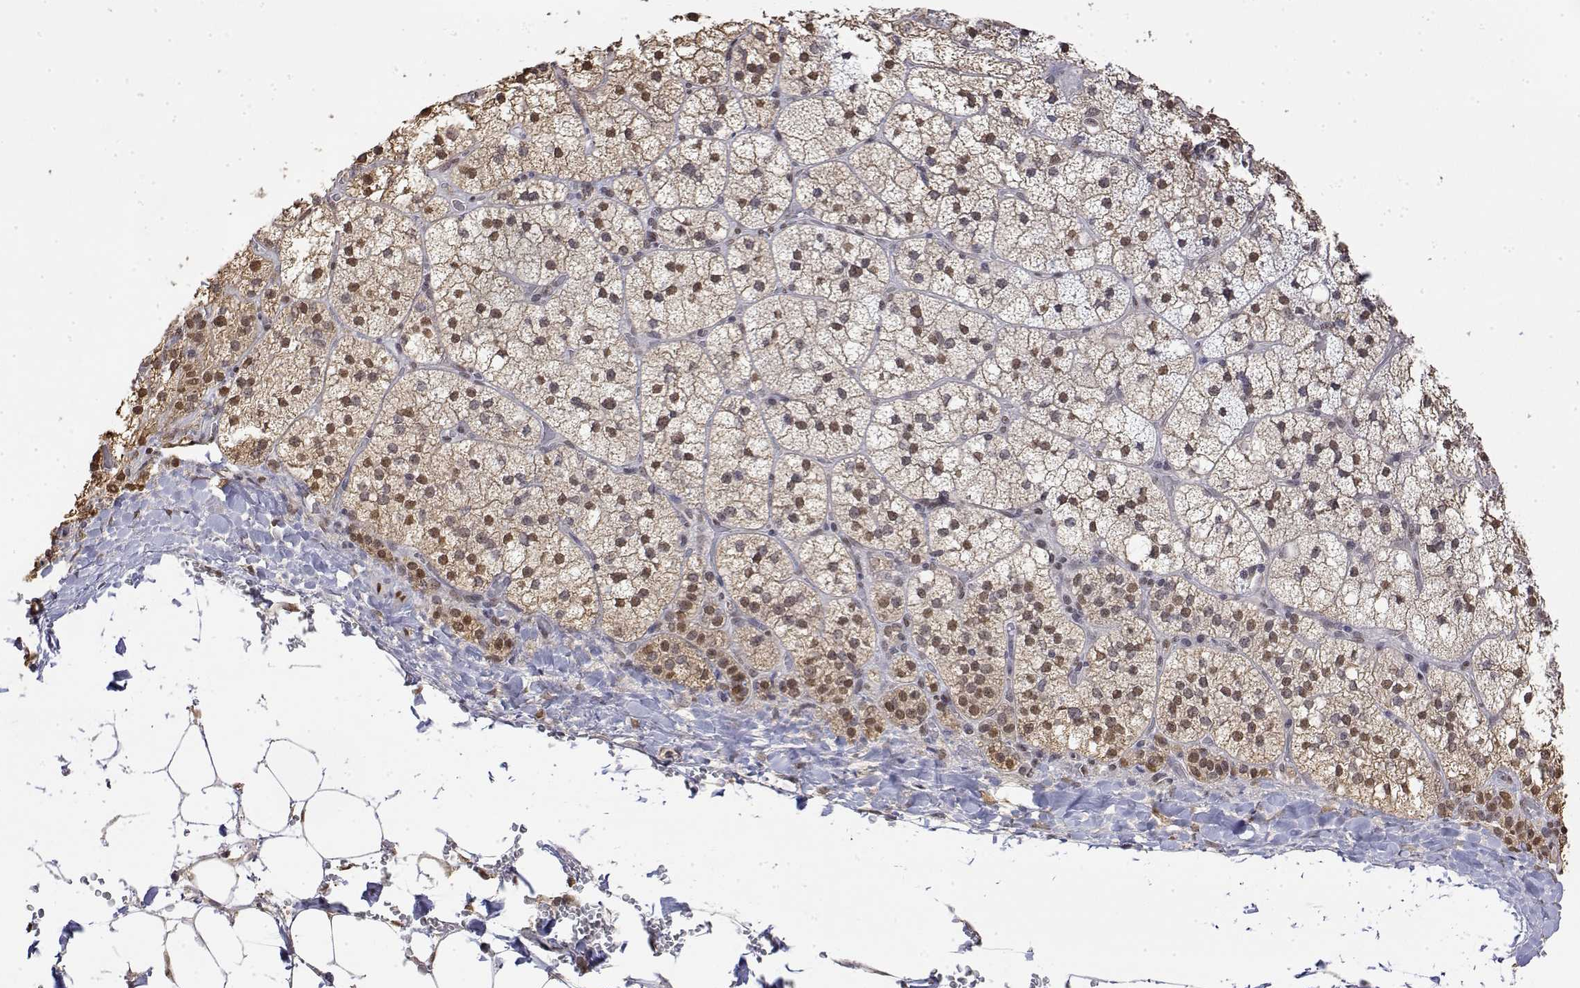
{"staining": {"intensity": "moderate", "quantity": ">75%", "location": "nuclear"}, "tissue": "adrenal gland", "cell_type": "Glandular cells", "image_type": "normal", "snomed": [{"axis": "morphology", "description": "Normal tissue, NOS"}, {"axis": "topography", "description": "Adrenal gland"}], "caption": "Protein staining of unremarkable adrenal gland shows moderate nuclear positivity in about >75% of glandular cells. The protein is shown in brown color, while the nuclei are stained blue.", "gene": "TPI1", "patient": {"sex": "male", "age": 53}}